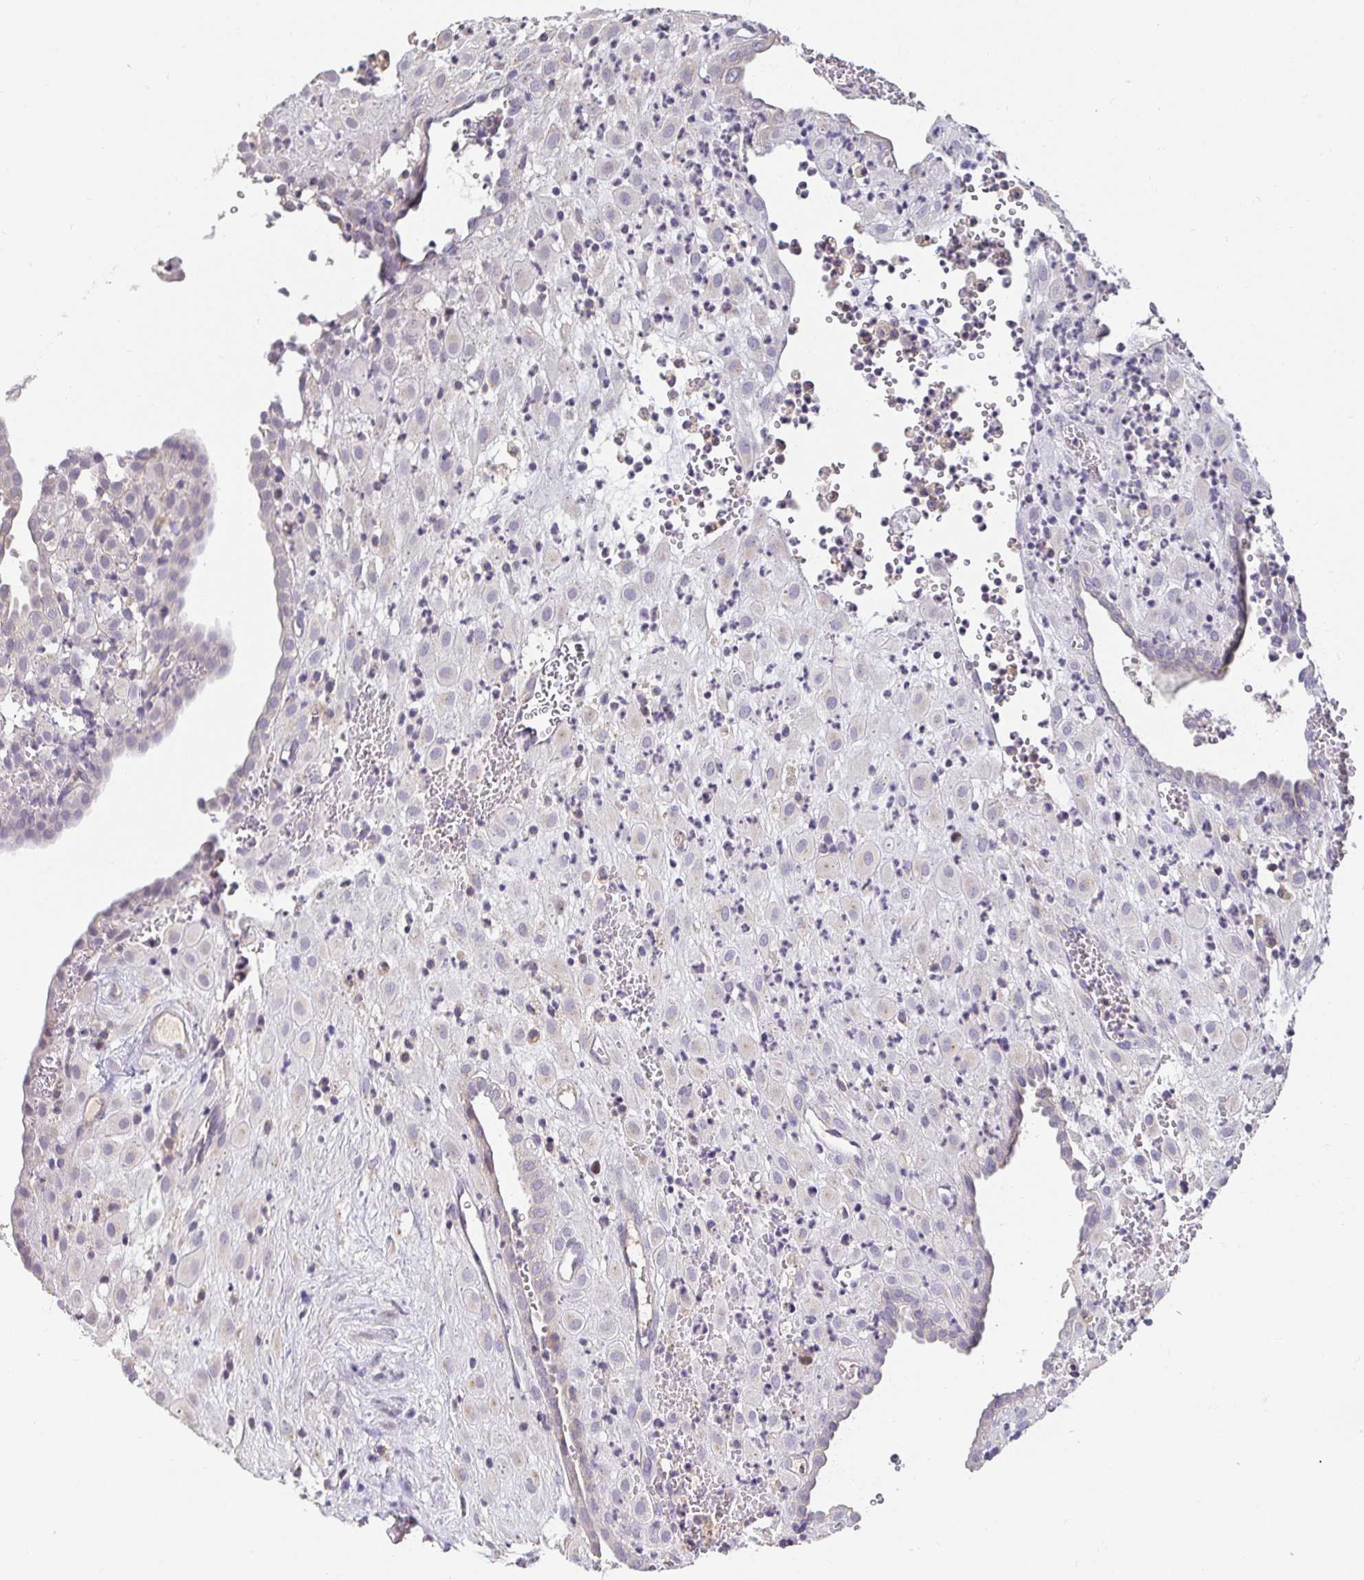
{"staining": {"intensity": "negative", "quantity": "none", "location": "none"}, "tissue": "placenta", "cell_type": "Decidual cells", "image_type": "normal", "snomed": [{"axis": "morphology", "description": "Normal tissue, NOS"}, {"axis": "topography", "description": "Placenta"}], "caption": "Placenta stained for a protein using IHC shows no expression decidual cells.", "gene": "ANLN", "patient": {"sex": "female", "age": 24}}